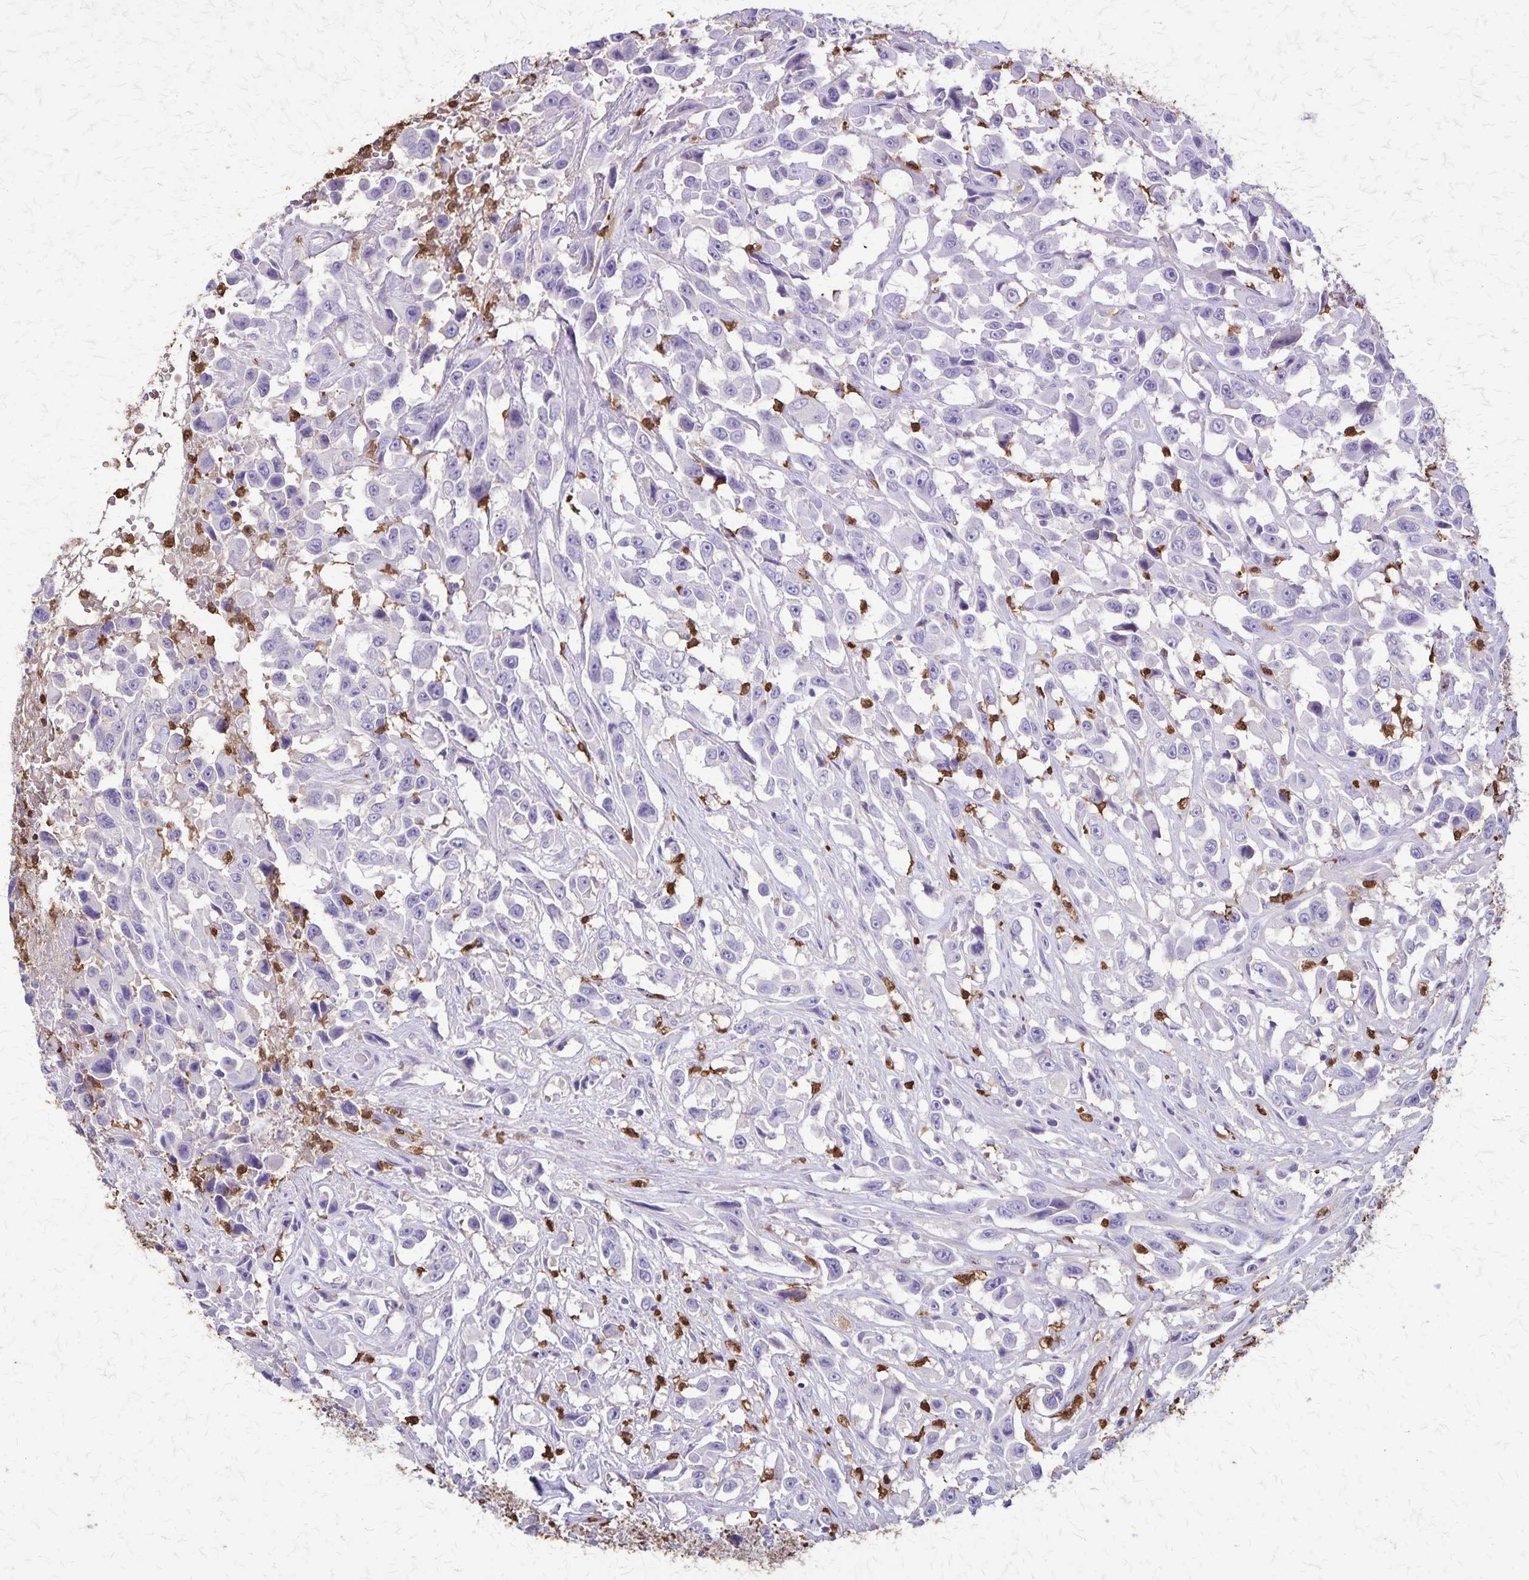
{"staining": {"intensity": "negative", "quantity": "none", "location": "none"}, "tissue": "urothelial cancer", "cell_type": "Tumor cells", "image_type": "cancer", "snomed": [{"axis": "morphology", "description": "Urothelial carcinoma, High grade"}, {"axis": "topography", "description": "Urinary bladder"}], "caption": "Immunohistochemical staining of human urothelial cancer exhibits no significant staining in tumor cells.", "gene": "ULBP3", "patient": {"sex": "male", "age": 53}}